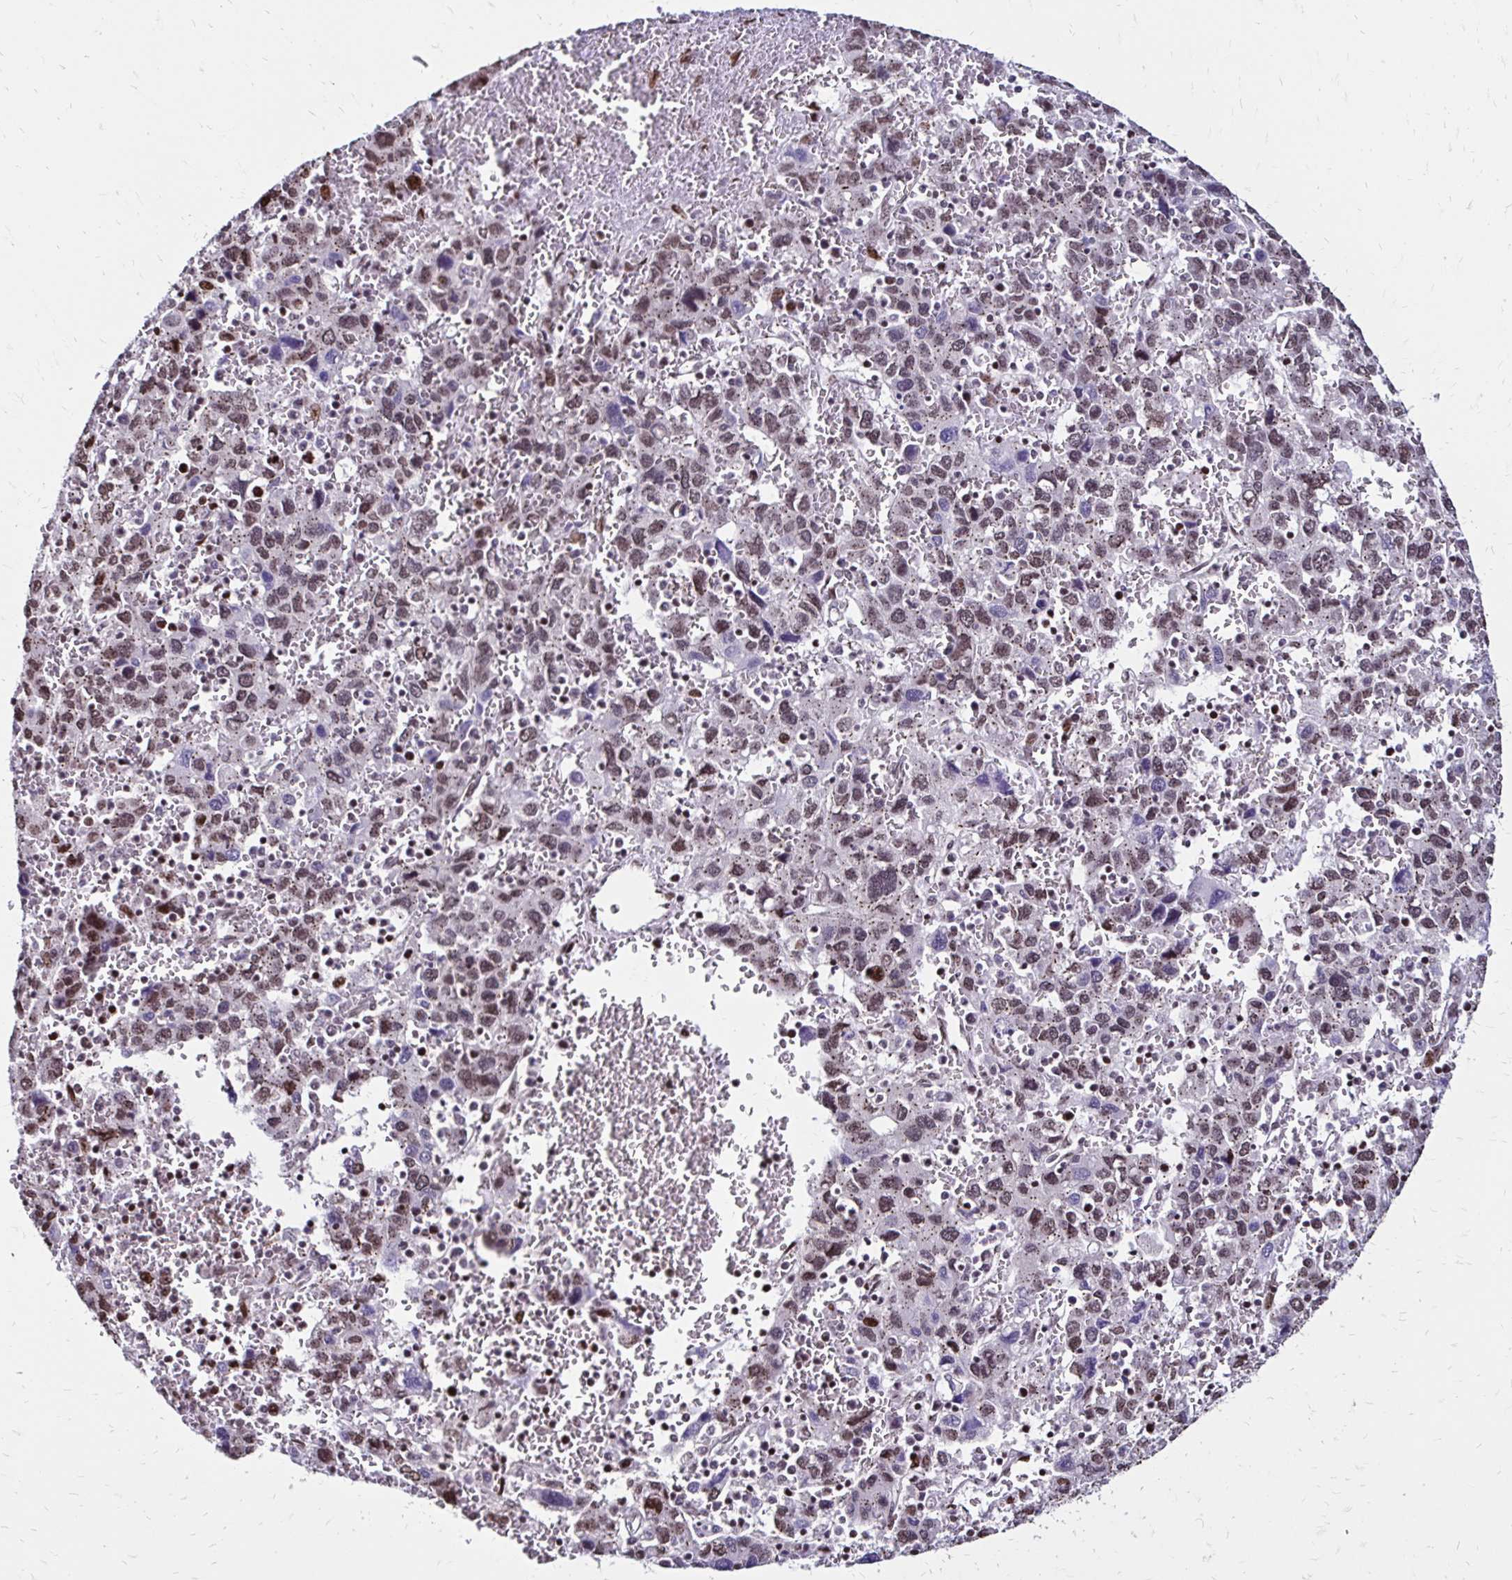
{"staining": {"intensity": "weak", "quantity": ">75%", "location": "cytoplasmic/membranous,nuclear"}, "tissue": "liver cancer", "cell_type": "Tumor cells", "image_type": "cancer", "snomed": [{"axis": "morphology", "description": "Carcinoma, Hepatocellular, NOS"}, {"axis": "topography", "description": "Liver"}], "caption": "Hepatocellular carcinoma (liver) tissue demonstrates weak cytoplasmic/membranous and nuclear expression in about >75% of tumor cells, visualized by immunohistochemistry.", "gene": "TOB1", "patient": {"sex": "male", "age": 69}}